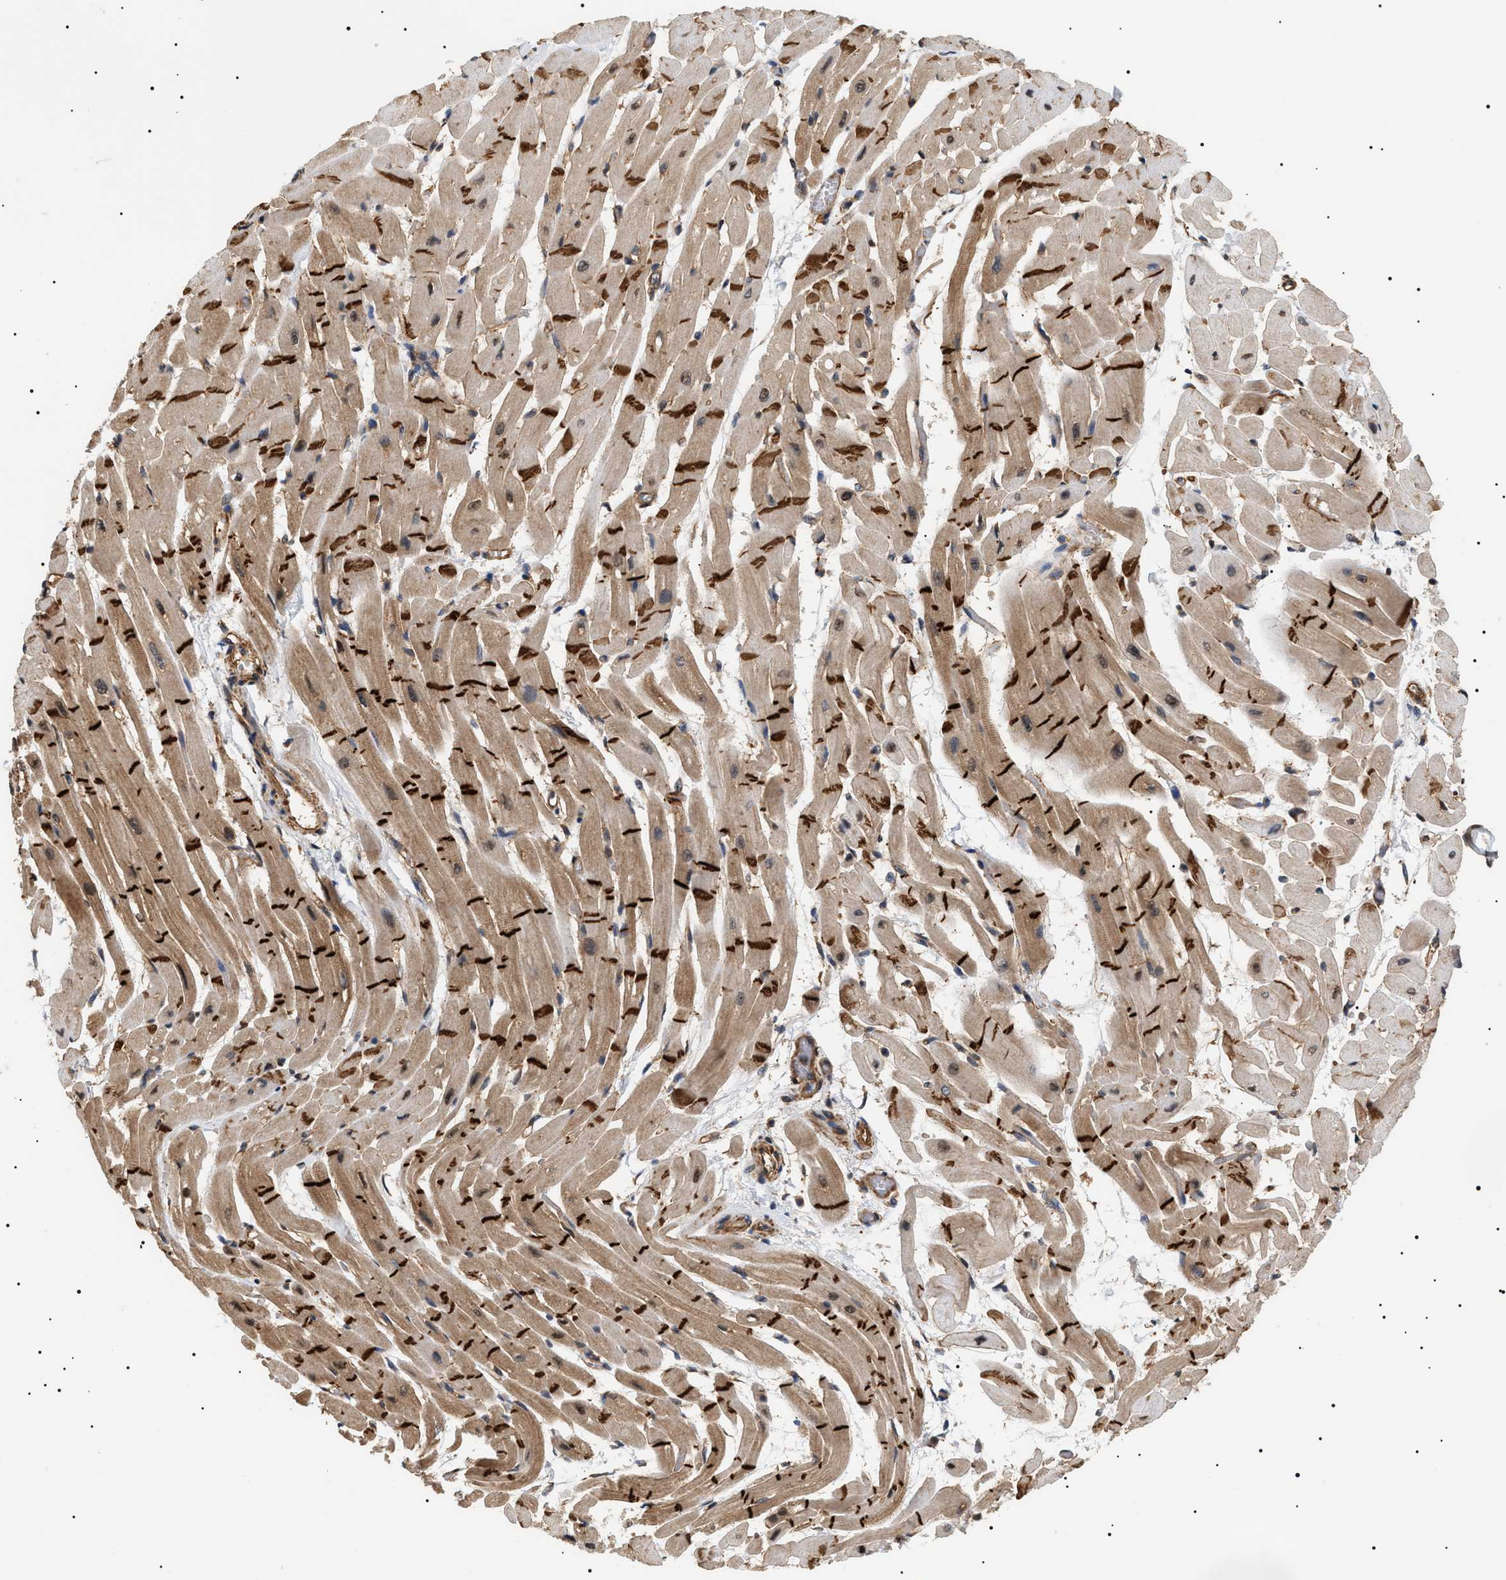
{"staining": {"intensity": "strong", "quantity": "25%-75%", "location": "cytoplasmic/membranous"}, "tissue": "heart muscle", "cell_type": "Cardiomyocytes", "image_type": "normal", "snomed": [{"axis": "morphology", "description": "Normal tissue, NOS"}, {"axis": "topography", "description": "Heart"}], "caption": "Brown immunohistochemical staining in unremarkable human heart muscle demonstrates strong cytoplasmic/membranous expression in approximately 25%-75% of cardiomyocytes. Using DAB (brown) and hematoxylin (blue) stains, captured at high magnification using brightfield microscopy.", "gene": "SH3GLB2", "patient": {"sex": "male", "age": 45}}